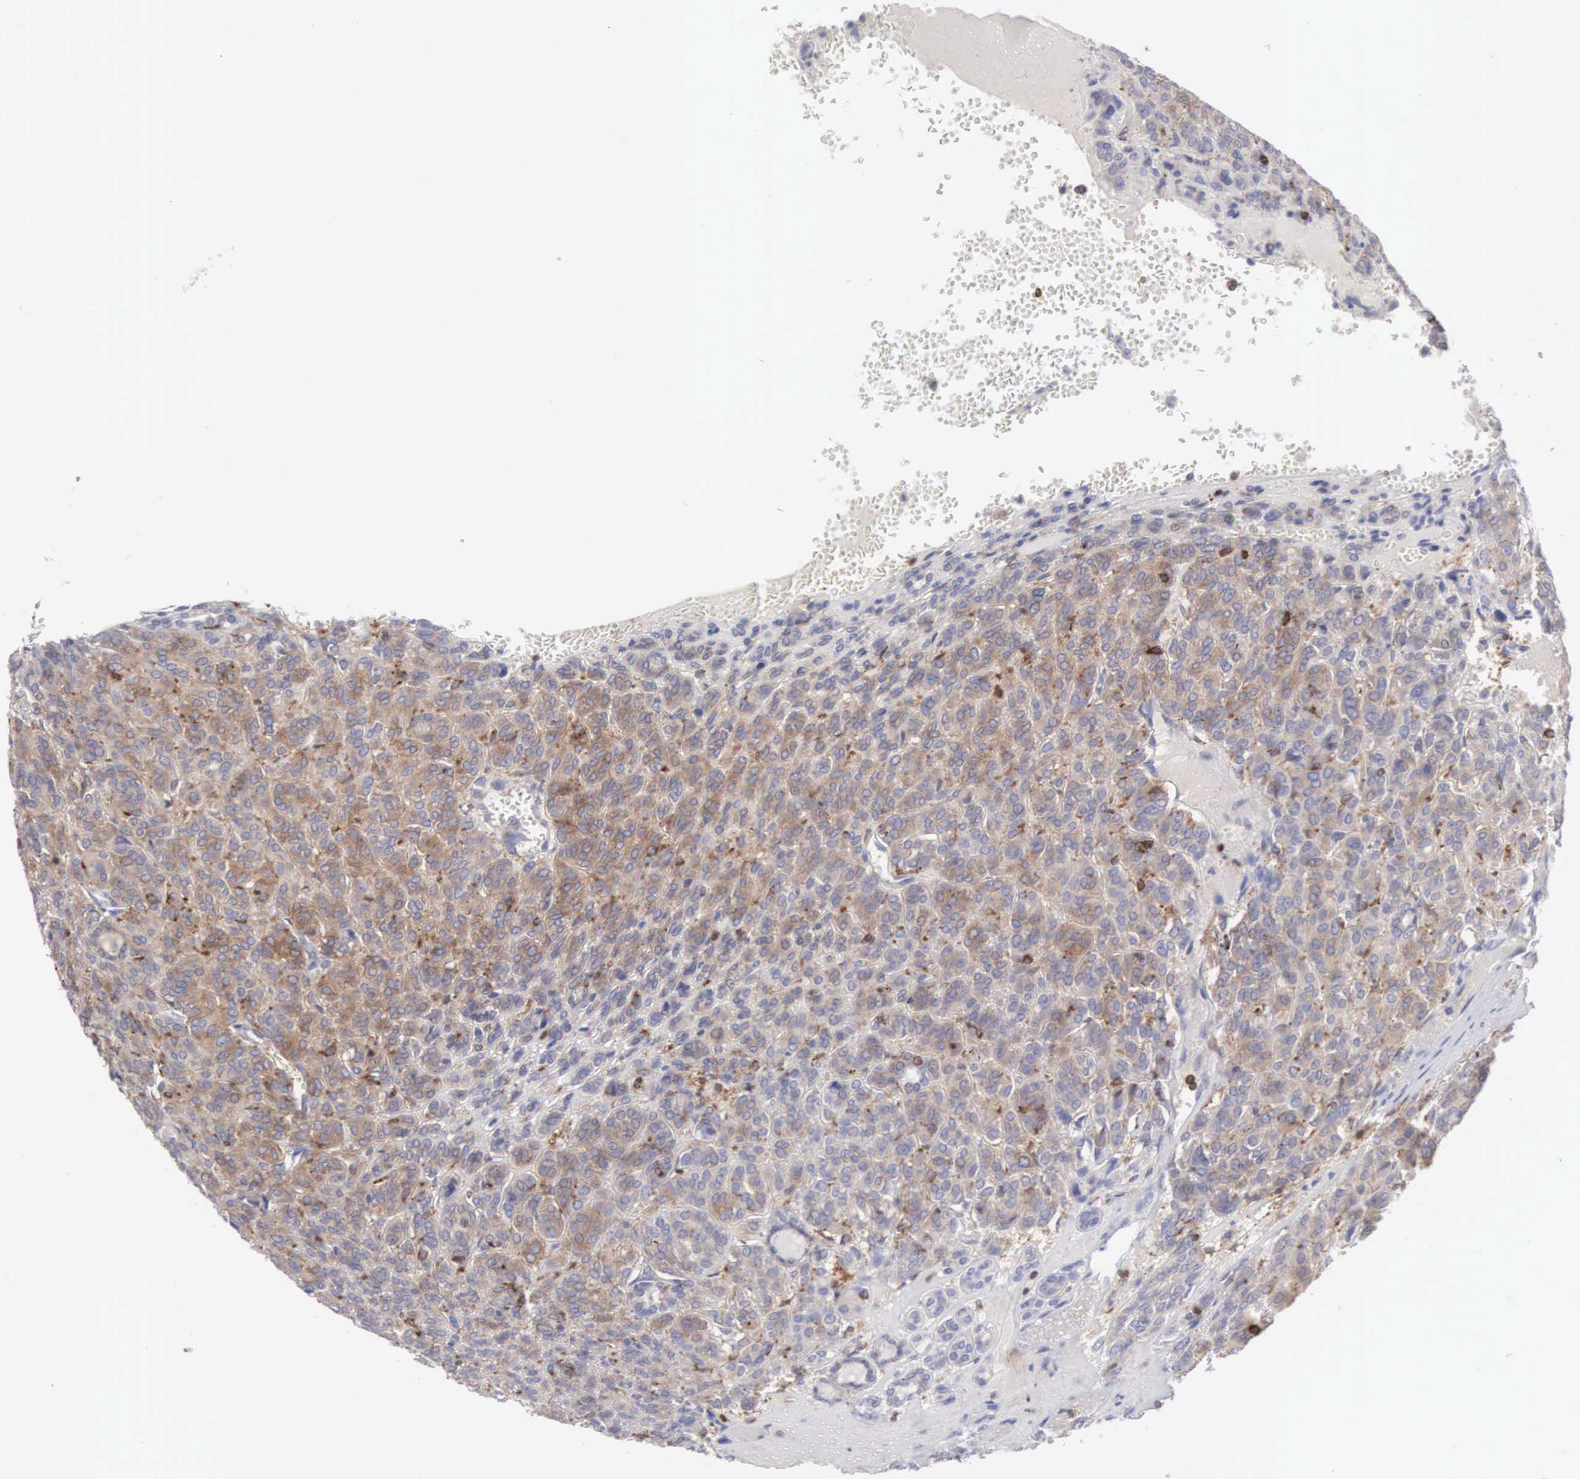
{"staining": {"intensity": "moderate", "quantity": ">75%", "location": "cytoplasmic/membranous"}, "tissue": "thyroid cancer", "cell_type": "Tumor cells", "image_type": "cancer", "snomed": [{"axis": "morphology", "description": "Follicular adenoma carcinoma, NOS"}, {"axis": "topography", "description": "Thyroid gland"}], "caption": "Immunohistochemical staining of thyroid cancer exhibits moderate cytoplasmic/membranous protein positivity in about >75% of tumor cells. The staining was performed using DAB, with brown indicating positive protein expression. Nuclei are stained blue with hematoxylin.", "gene": "SH3BP1", "patient": {"sex": "female", "age": 71}}